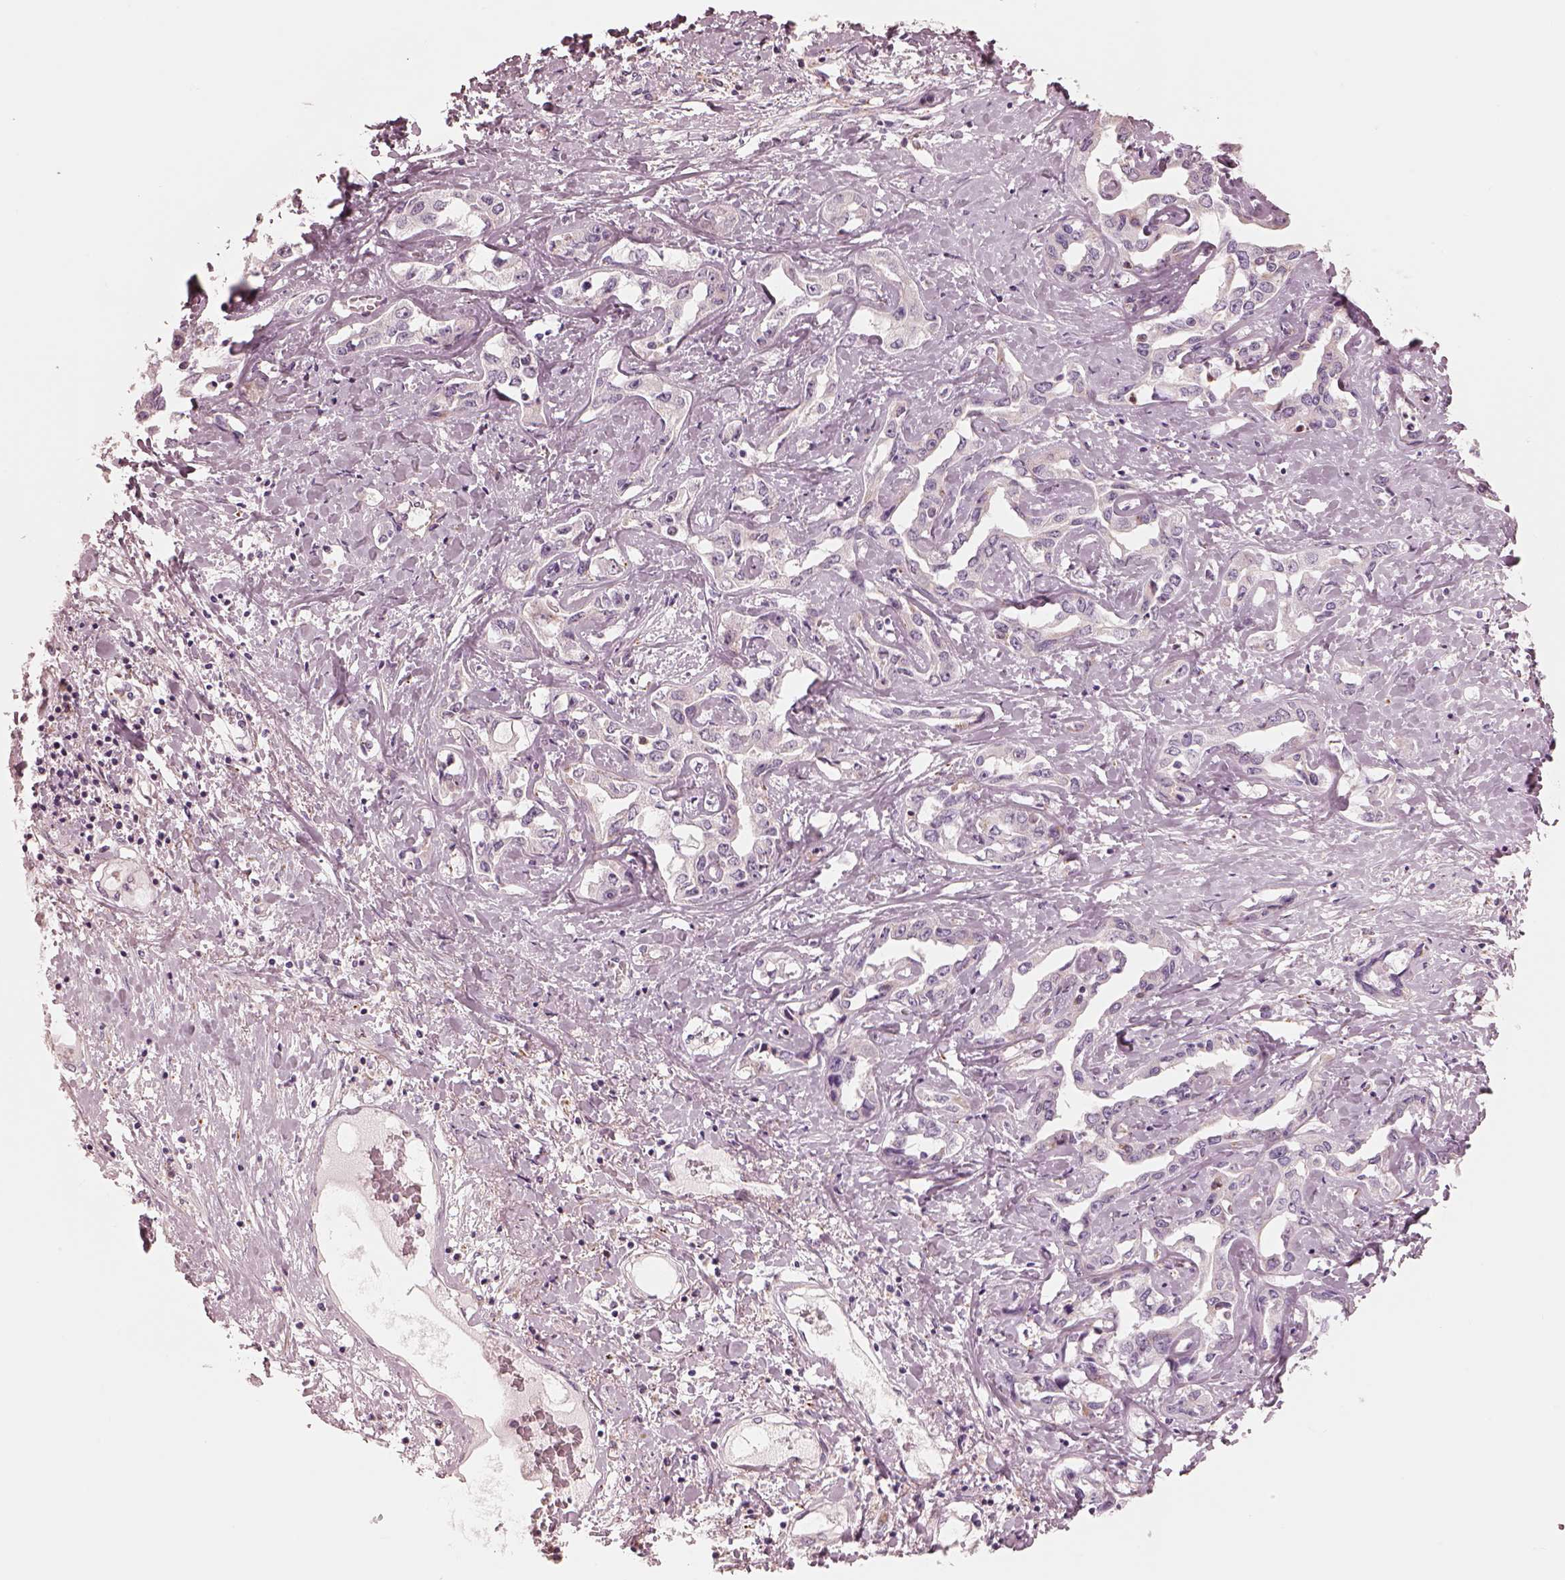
{"staining": {"intensity": "negative", "quantity": "none", "location": "none"}, "tissue": "liver cancer", "cell_type": "Tumor cells", "image_type": "cancer", "snomed": [{"axis": "morphology", "description": "Cholangiocarcinoma"}, {"axis": "topography", "description": "Liver"}], "caption": "Immunohistochemistry (IHC) photomicrograph of liver cancer (cholangiocarcinoma) stained for a protein (brown), which displays no staining in tumor cells. (IHC, brightfield microscopy, high magnification).", "gene": "CADM2", "patient": {"sex": "male", "age": 59}}